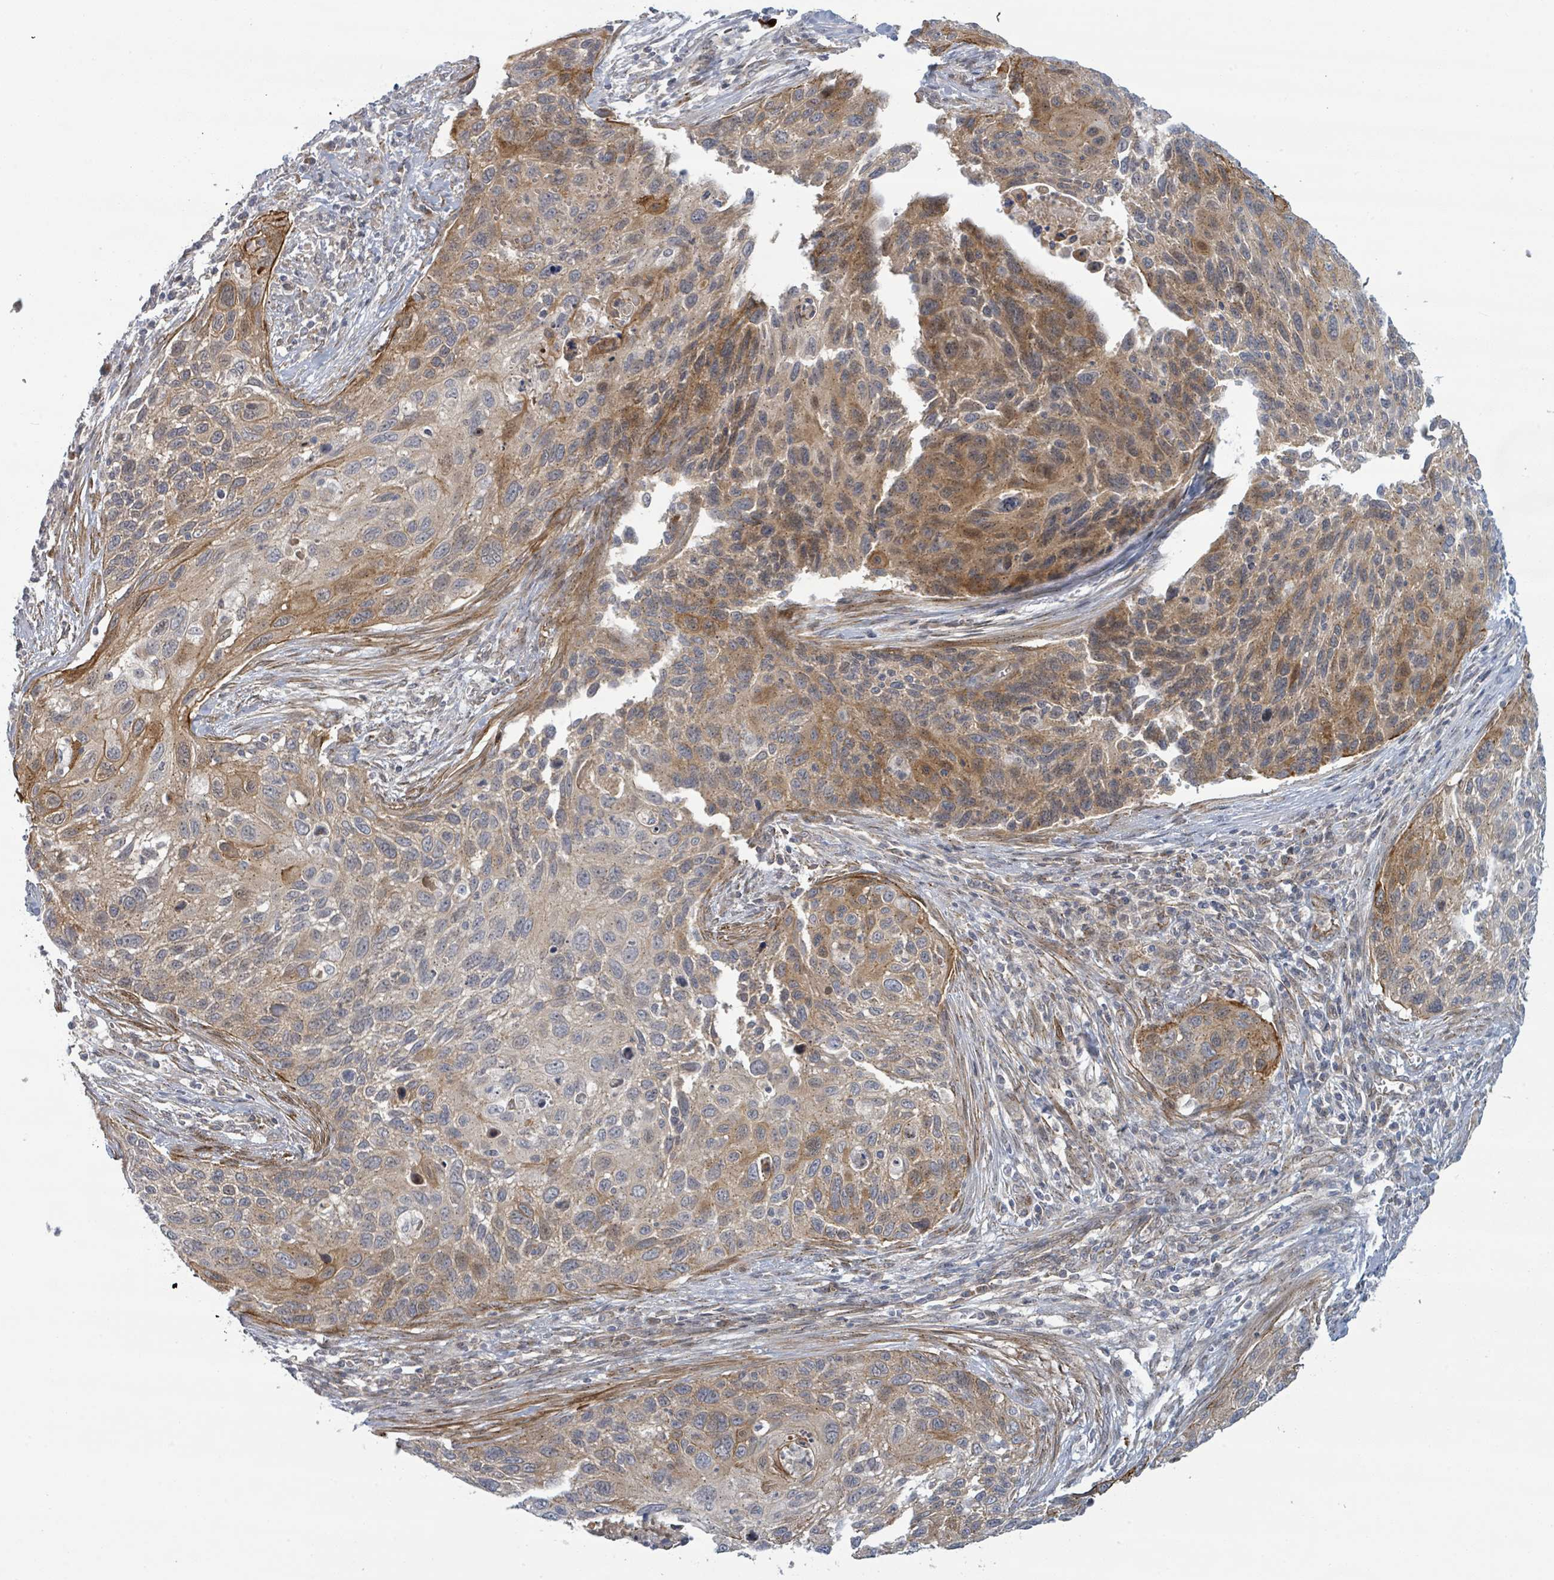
{"staining": {"intensity": "moderate", "quantity": "25%-75%", "location": "cytoplasmic/membranous"}, "tissue": "cervical cancer", "cell_type": "Tumor cells", "image_type": "cancer", "snomed": [{"axis": "morphology", "description": "Squamous cell carcinoma, NOS"}, {"axis": "topography", "description": "Cervix"}], "caption": "An immunohistochemistry photomicrograph of tumor tissue is shown. Protein staining in brown highlights moderate cytoplasmic/membranous positivity in cervical cancer (squamous cell carcinoma) within tumor cells.", "gene": "COL5A3", "patient": {"sex": "female", "age": 70}}